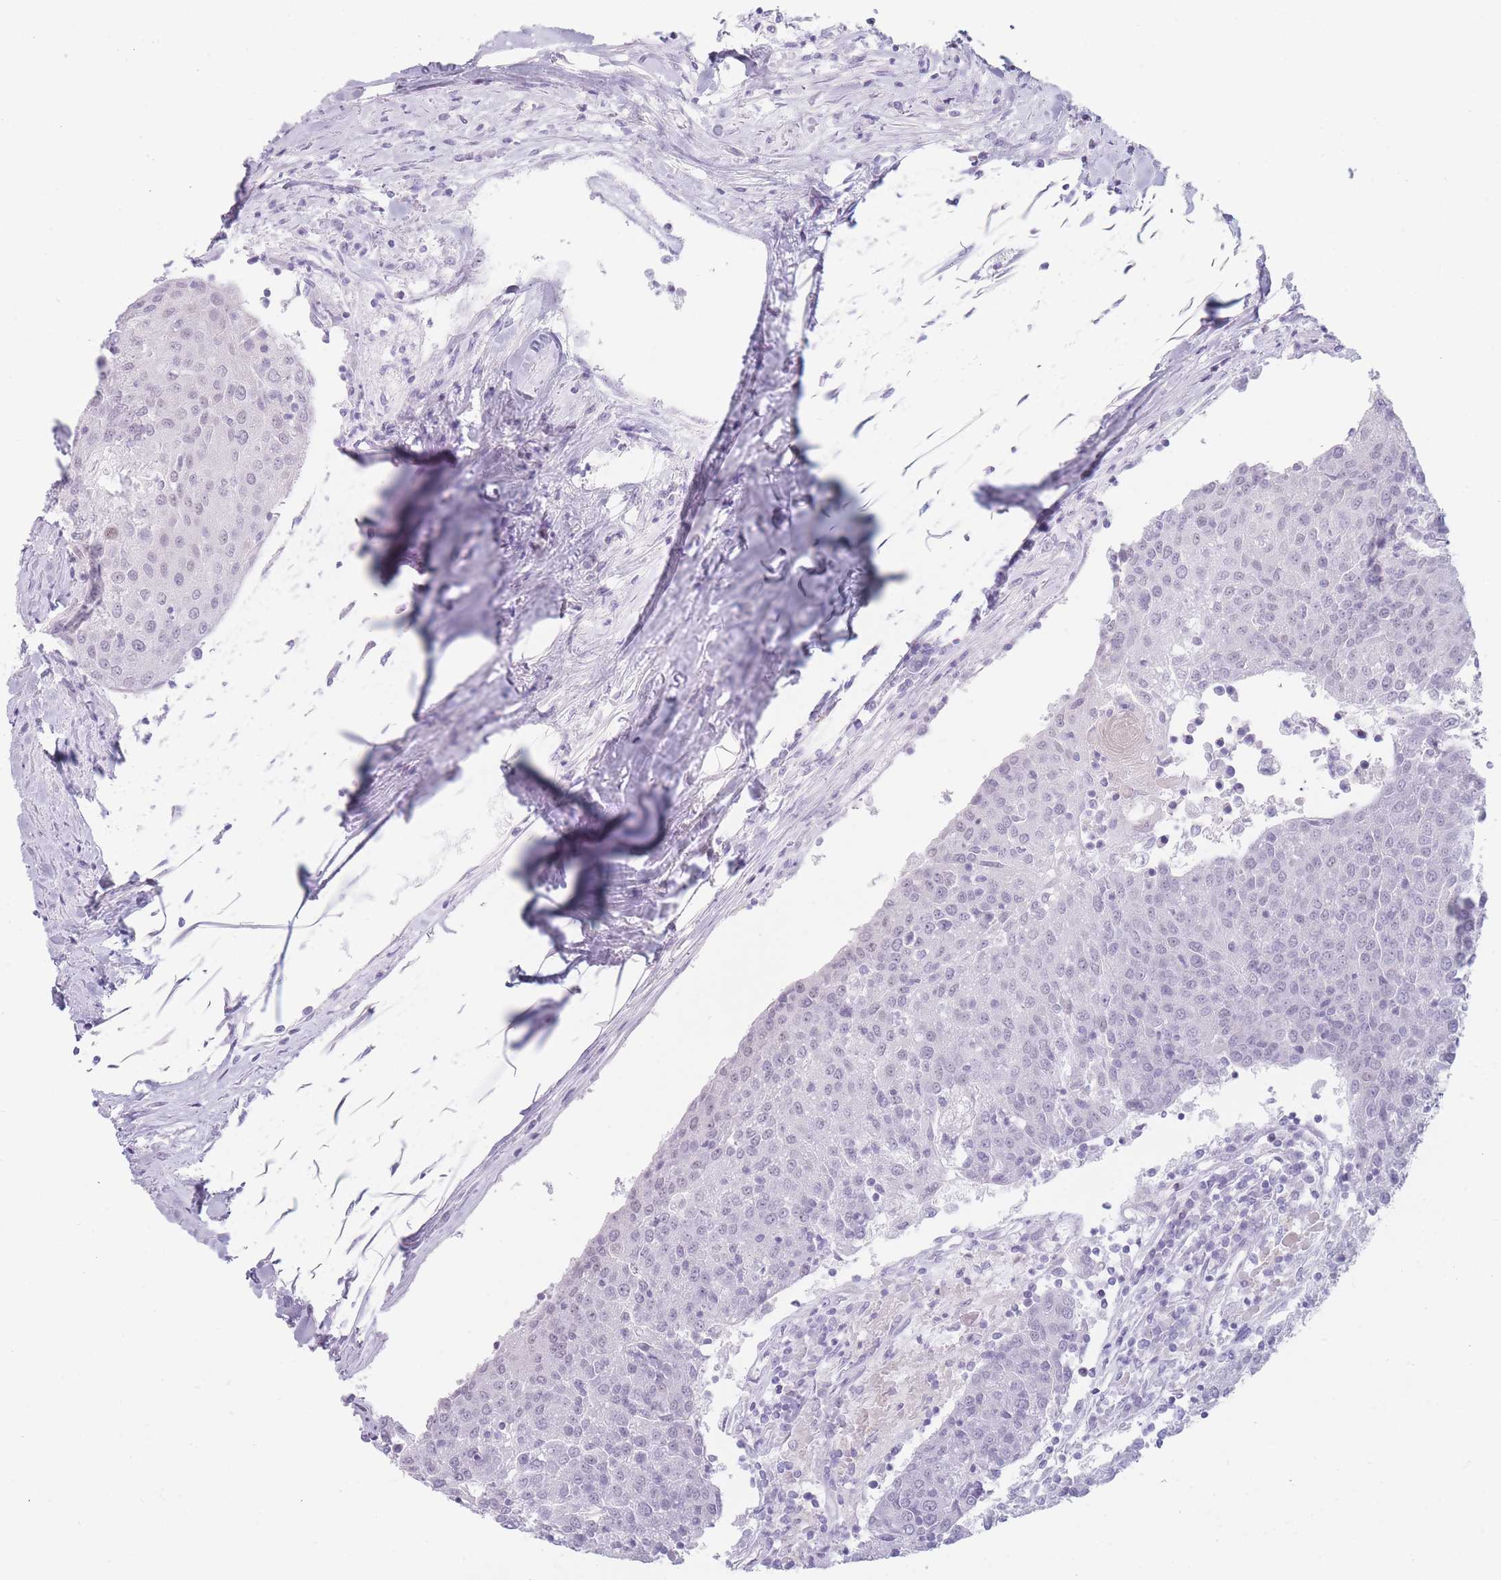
{"staining": {"intensity": "negative", "quantity": "none", "location": "none"}, "tissue": "urothelial cancer", "cell_type": "Tumor cells", "image_type": "cancer", "snomed": [{"axis": "morphology", "description": "Urothelial carcinoma, High grade"}, {"axis": "topography", "description": "Urinary bladder"}], "caption": "IHC histopathology image of neoplastic tissue: human urothelial carcinoma (high-grade) stained with DAB (3,3'-diaminobenzidine) exhibits no significant protein positivity in tumor cells. (Stains: DAB immunohistochemistry (IHC) with hematoxylin counter stain, Microscopy: brightfield microscopy at high magnification).", "gene": "IFNA6", "patient": {"sex": "female", "age": 85}}